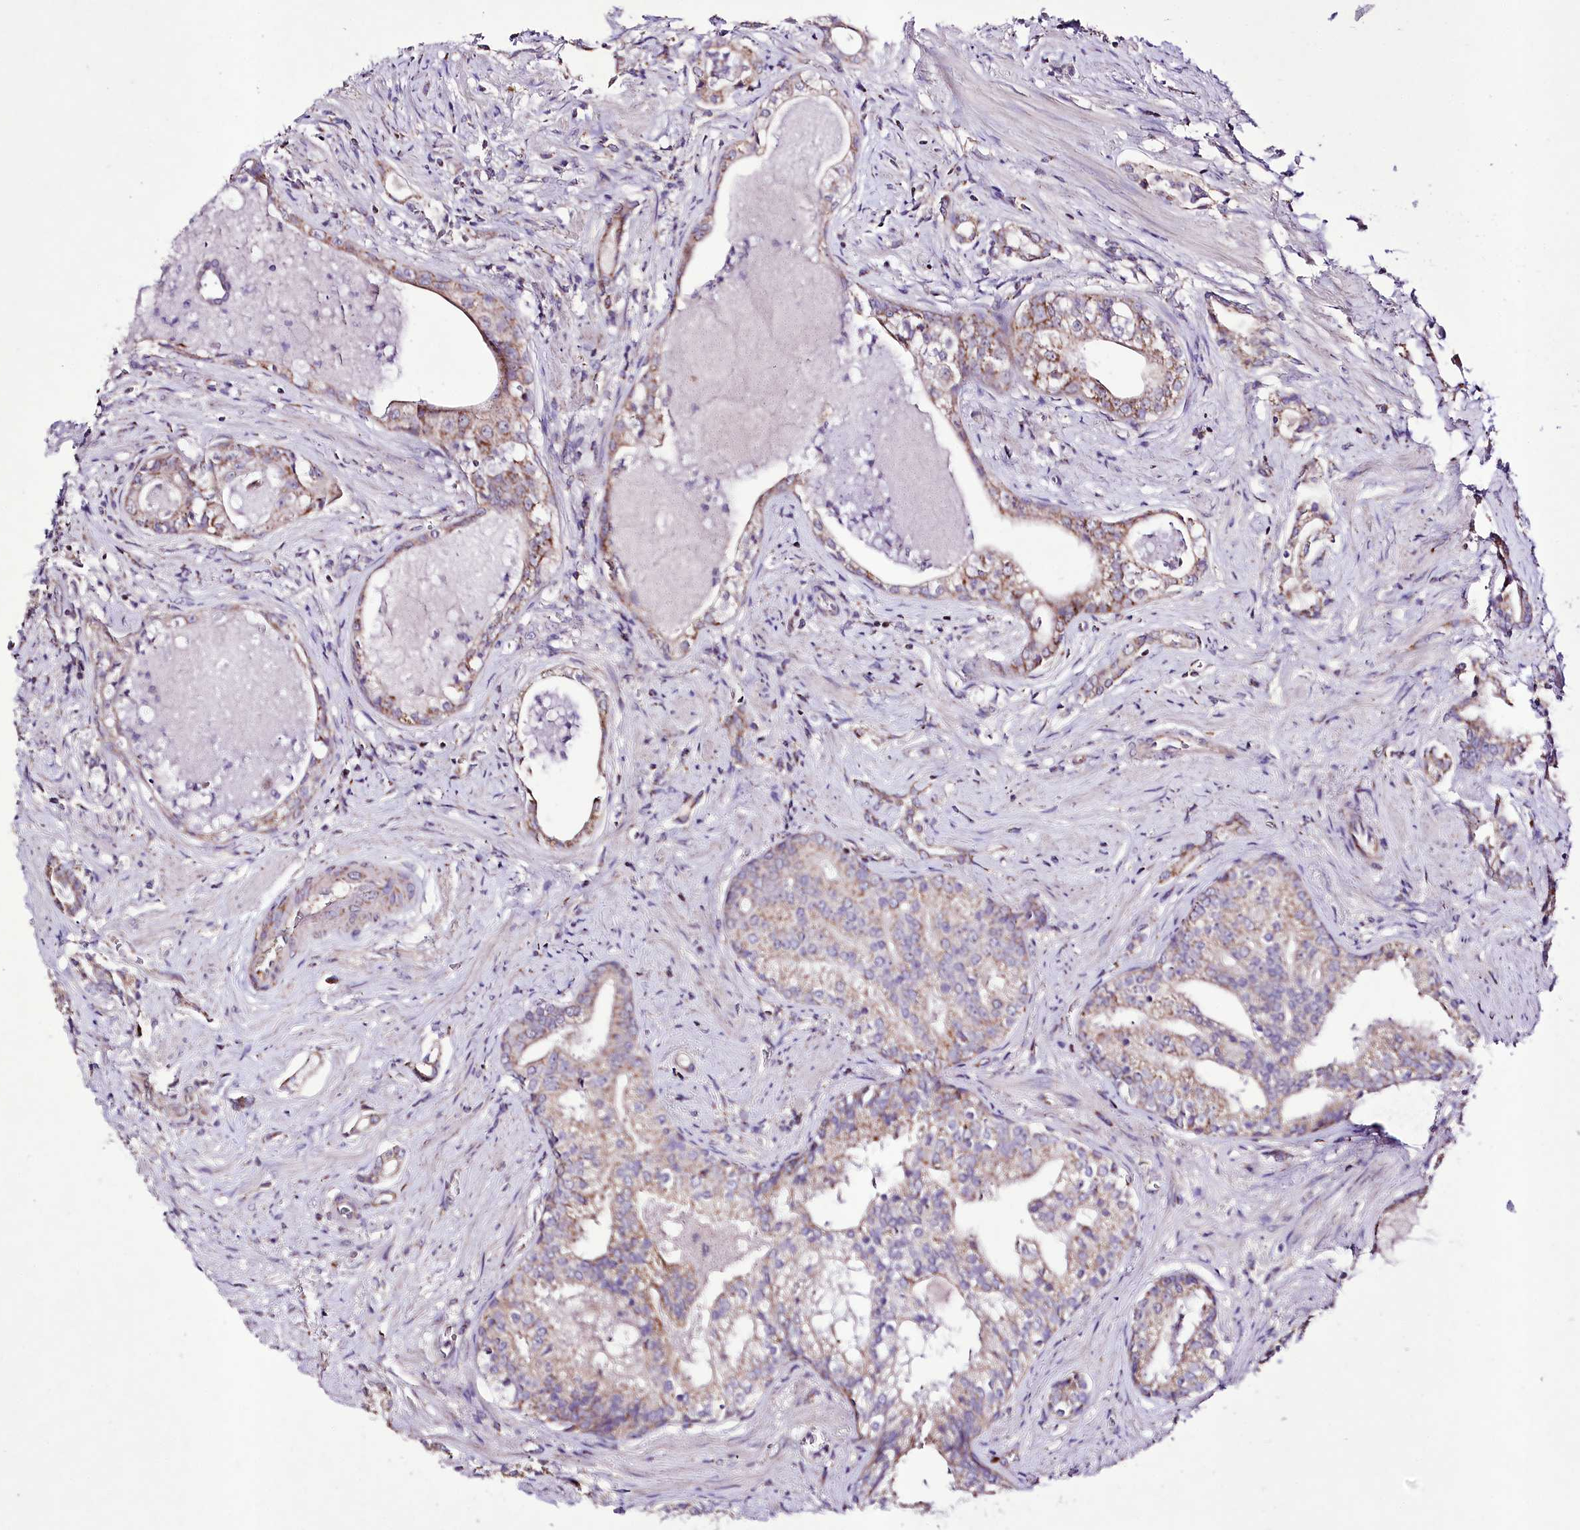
{"staining": {"intensity": "moderate", "quantity": ">75%", "location": "cytoplasmic/membranous"}, "tissue": "prostate cancer", "cell_type": "Tumor cells", "image_type": "cancer", "snomed": [{"axis": "morphology", "description": "Adenocarcinoma, High grade"}, {"axis": "topography", "description": "Prostate"}], "caption": "This is a micrograph of immunohistochemistry (IHC) staining of prostate adenocarcinoma (high-grade), which shows moderate expression in the cytoplasmic/membranous of tumor cells.", "gene": "ATE1", "patient": {"sex": "male", "age": 58}}